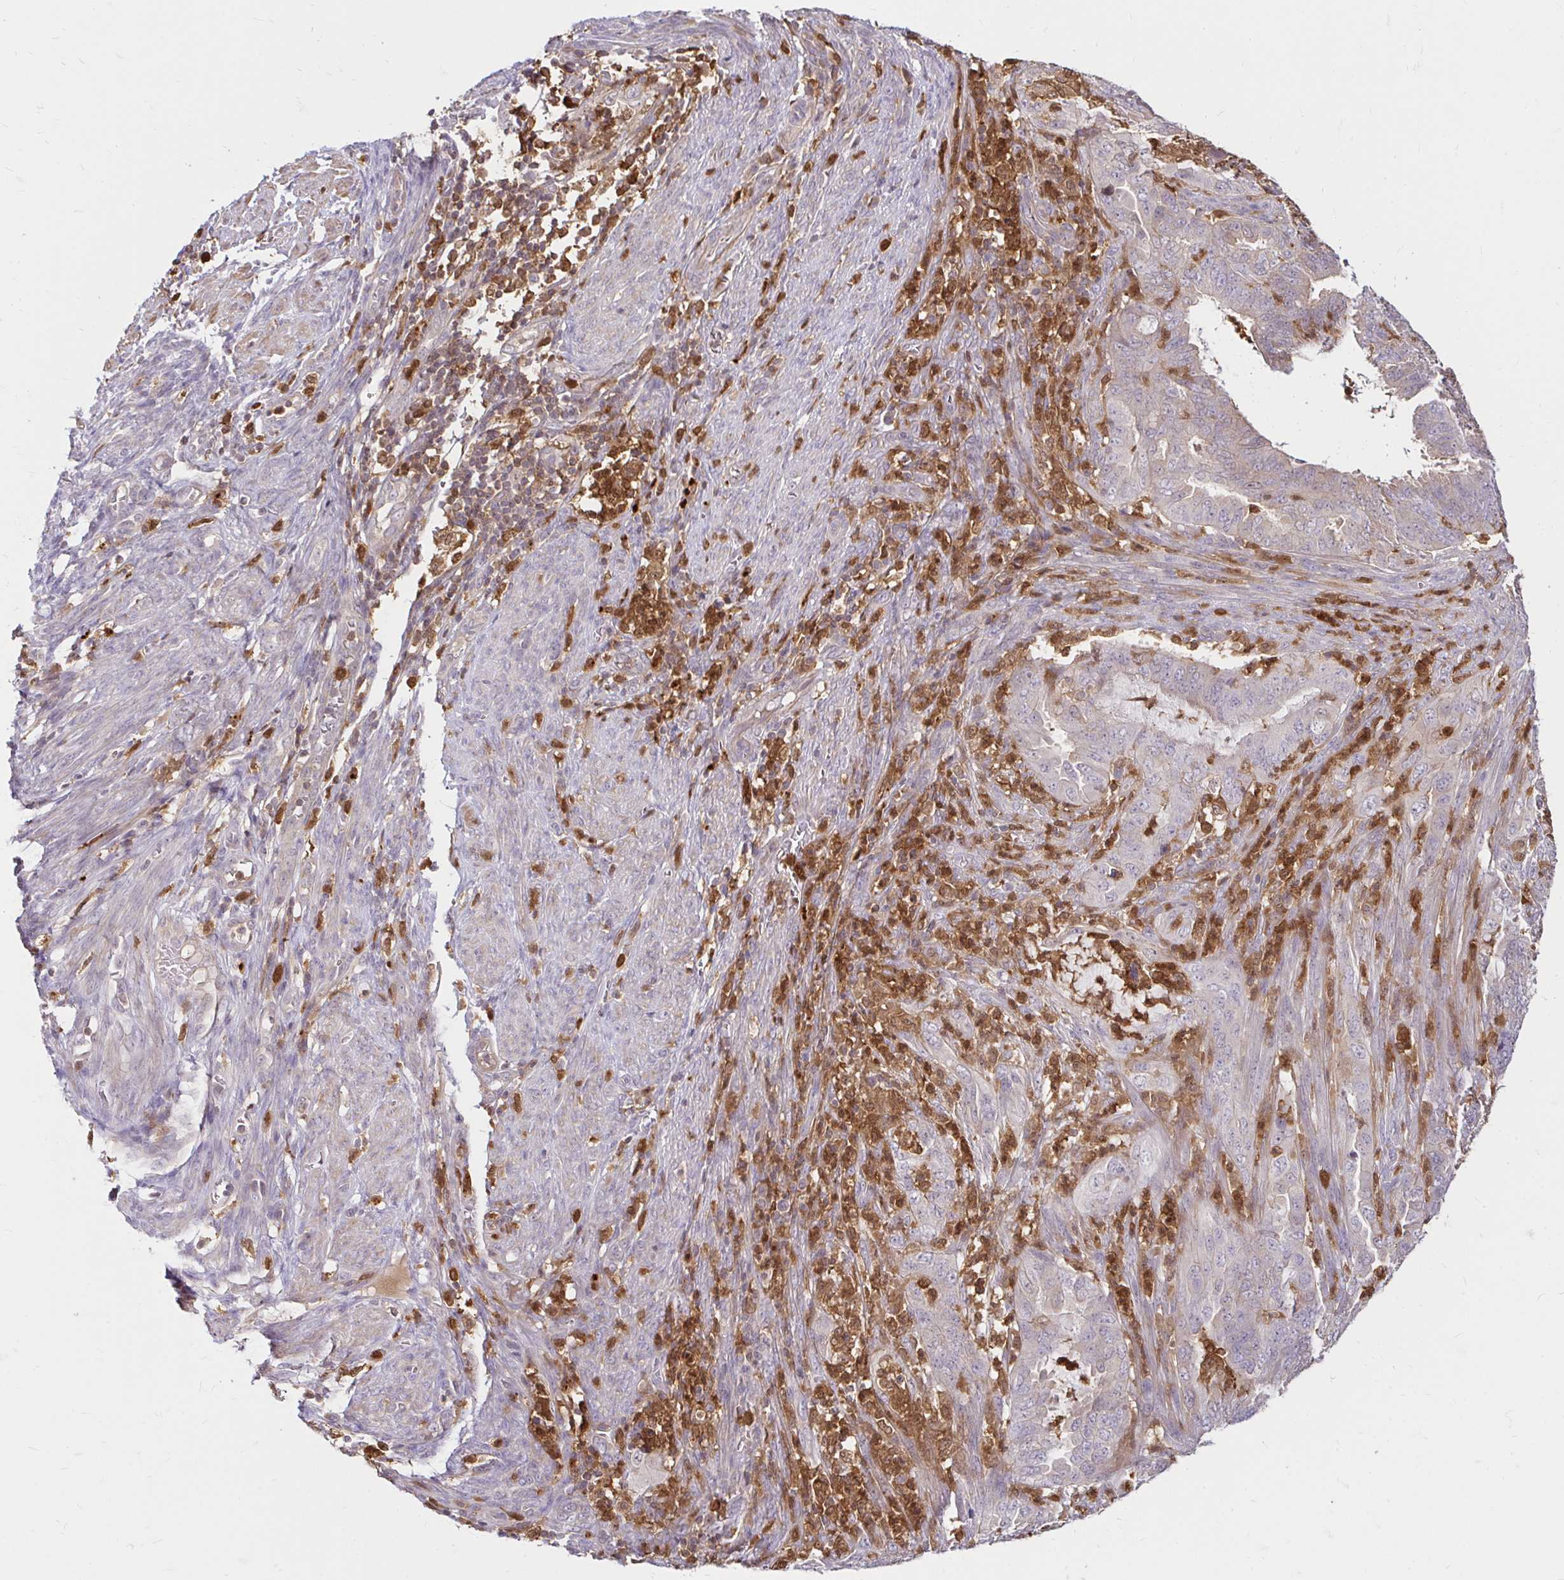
{"staining": {"intensity": "negative", "quantity": "none", "location": "none"}, "tissue": "endometrial cancer", "cell_type": "Tumor cells", "image_type": "cancer", "snomed": [{"axis": "morphology", "description": "Adenocarcinoma, NOS"}, {"axis": "topography", "description": "Endometrium"}], "caption": "The image exhibits no significant positivity in tumor cells of endometrial adenocarcinoma. The staining was performed using DAB (3,3'-diaminobenzidine) to visualize the protein expression in brown, while the nuclei were stained in blue with hematoxylin (Magnification: 20x).", "gene": "PYCARD", "patient": {"sex": "female", "age": 51}}